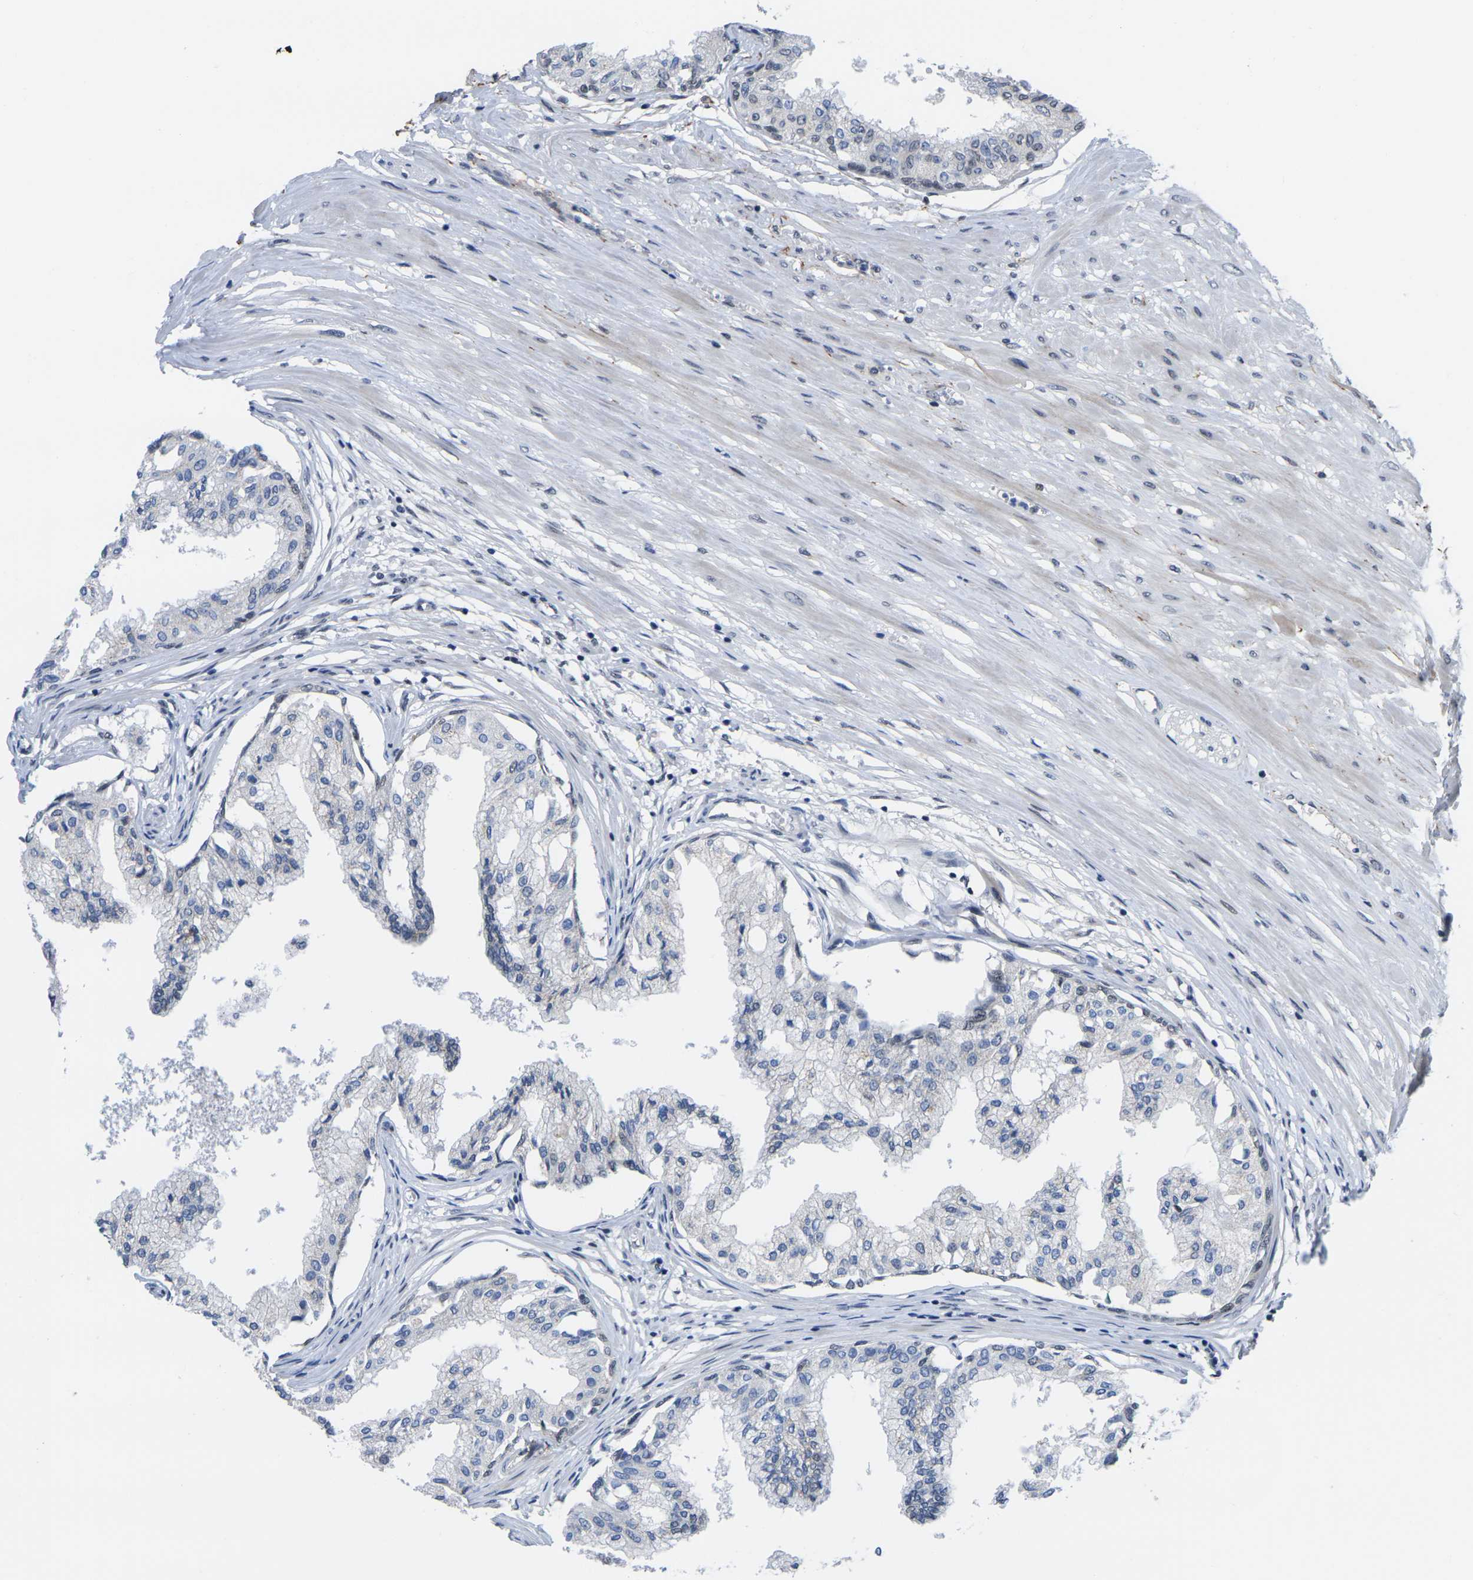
{"staining": {"intensity": "moderate", "quantity": "<25%", "location": "nuclear"}, "tissue": "prostate", "cell_type": "Glandular cells", "image_type": "normal", "snomed": [{"axis": "morphology", "description": "Normal tissue, NOS"}, {"axis": "topography", "description": "Prostate"}, {"axis": "topography", "description": "Seminal veicle"}], "caption": "Immunohistochemistry (IHC) histopathology image of unremarkable prostate: prostate stained using immunohistochemistry (IHC) demonstrates low levels of moderate protein expression localized specifically in the nuclear of glandular cells, appearing as a nuclear brown color.", "gene": "RBM7", "patient": {"sex": "male", "age": 60}}